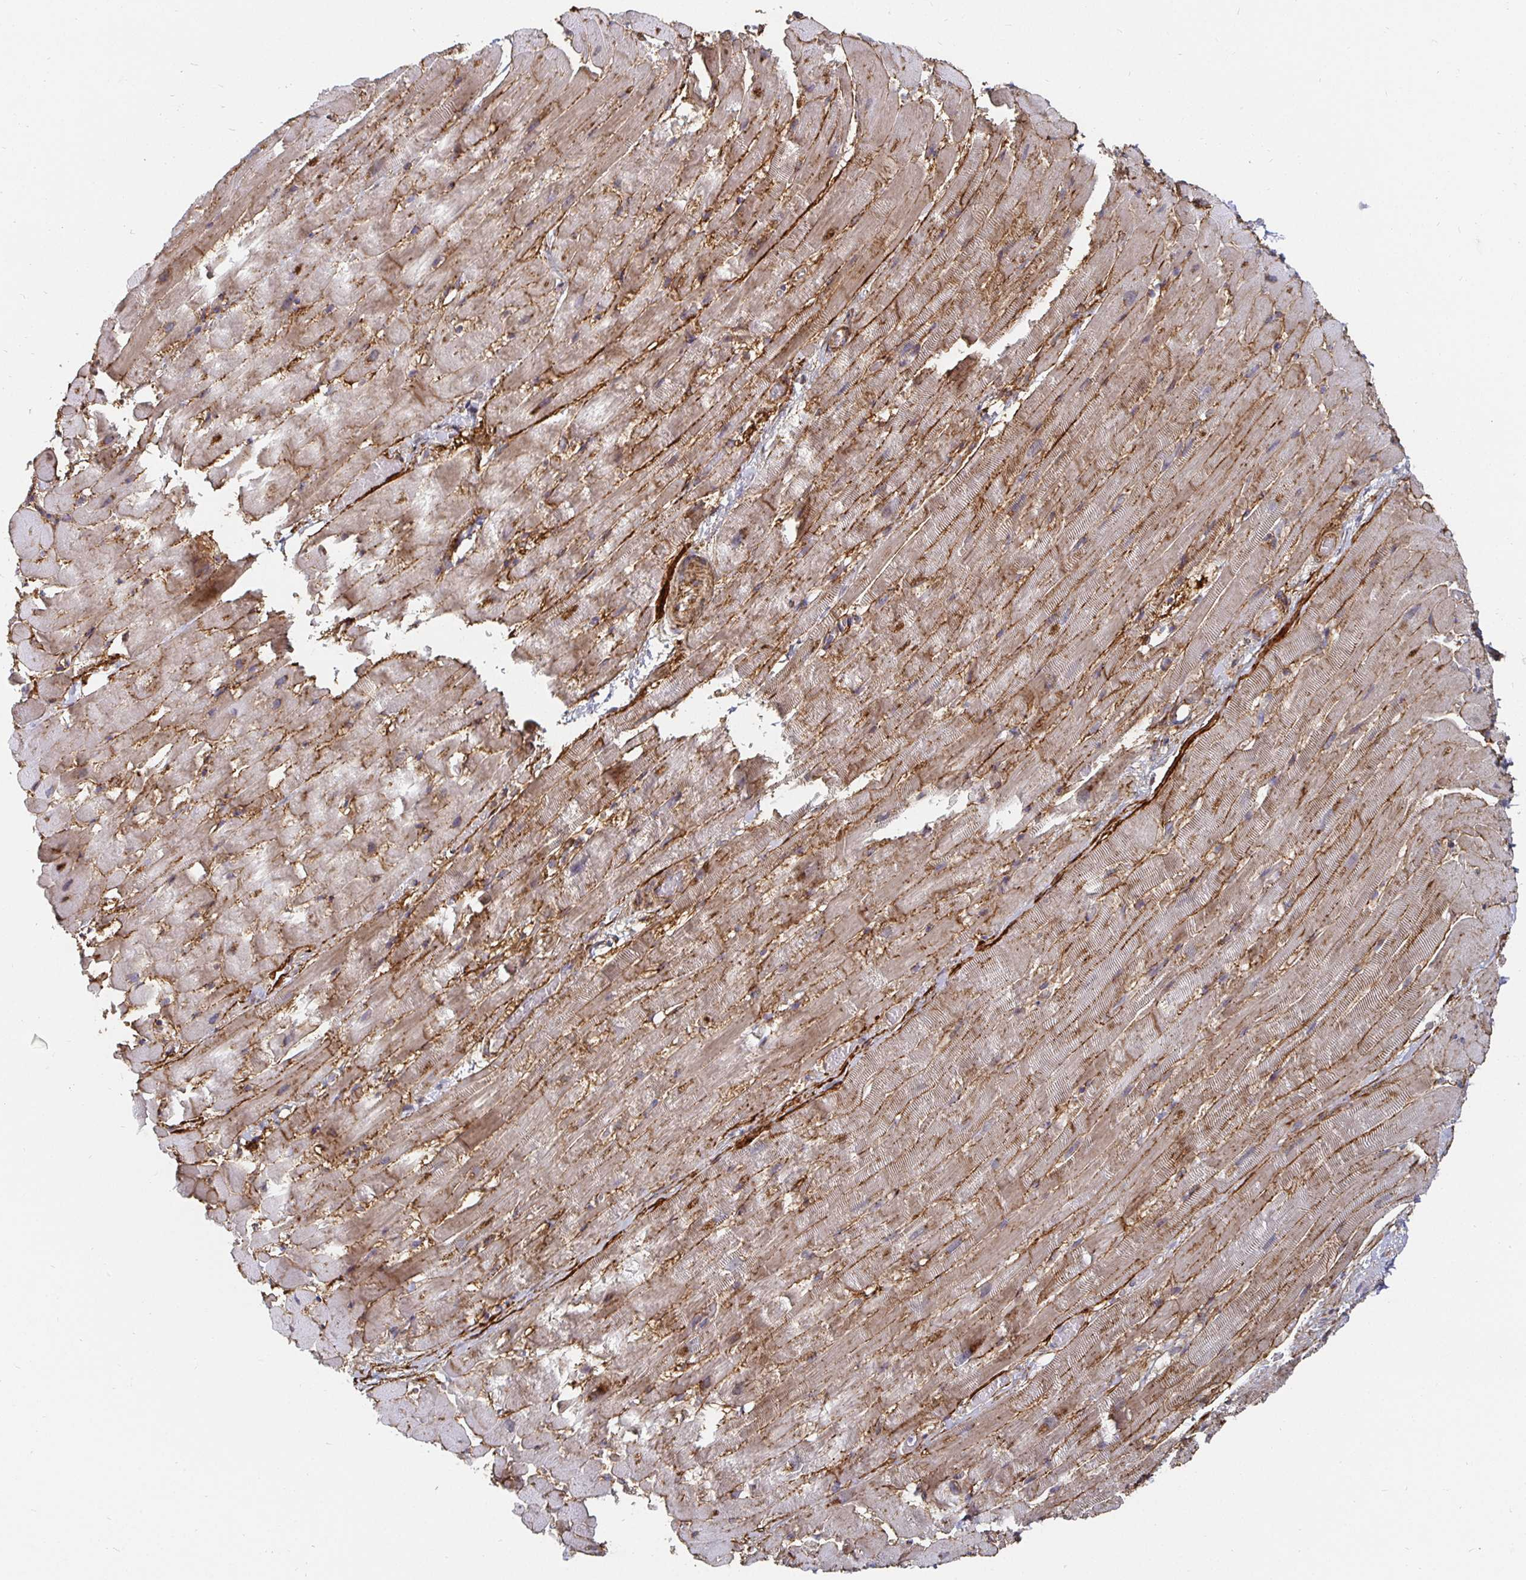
{"staining": {"intensity": "weak", "quantity": "25%-75%", "location": "cytoplasmic/membranous"}, "tissue": "heart muscle", "cell_type": "Cardiomyocytes", "image_type": "normal", "snomed": [{"axis": "morphology", "description": "Normal tissue, NOS"}, {"axis": "topography", "description": "Heart"}], "caption": "Immunohistochemistry micrograph of unremarkable human heart muscle stained for a protein (brown), which reveals low levels of weak cytoplasmic/membranous staining in approximately 25%-75% of cardiomyocytes.", "gene": "GJA4", "patient": {"sex": "male", "age": 37}}